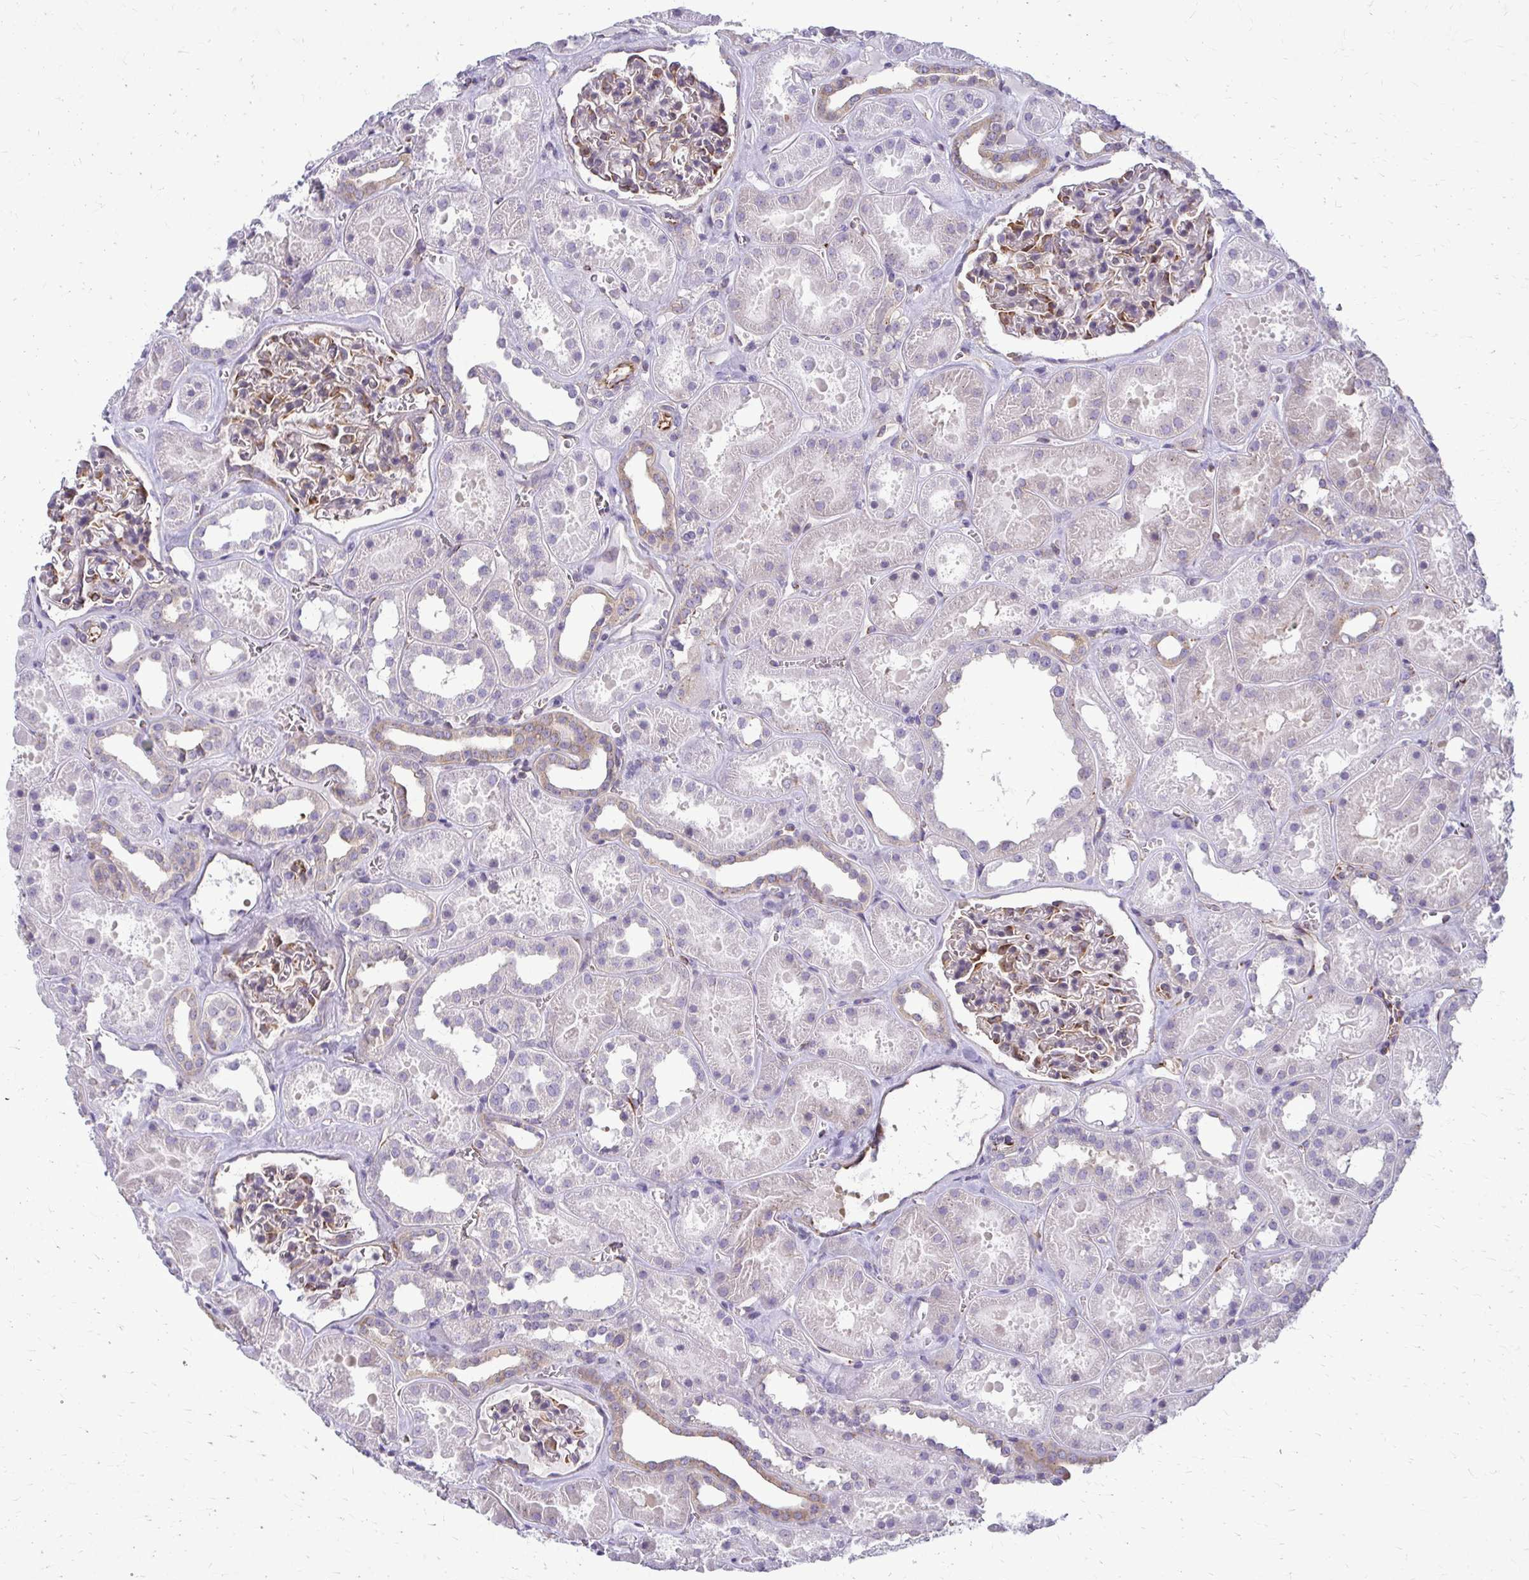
{"staining": {"intensity": "moderate", "quantity": "<25%", "location": "cytoplasmic/membranous"}, "tissue": "kidney", "cell_type": "Cells in glomeruli", "image_type": "normal", "snomed": [{"axis": "morphology", "description": "Normal tissue, NOS"}, {"axis": "topography", "description": "Kidney"}], "caption": "Immunohistochemical staining of benign kidney reveals low levels of moderate cytoplasmic/membranous positivity in about <25% of cells in glomeruli.", "gene": "DEPP1", "patient": {"sex": "female", "age": 41}}